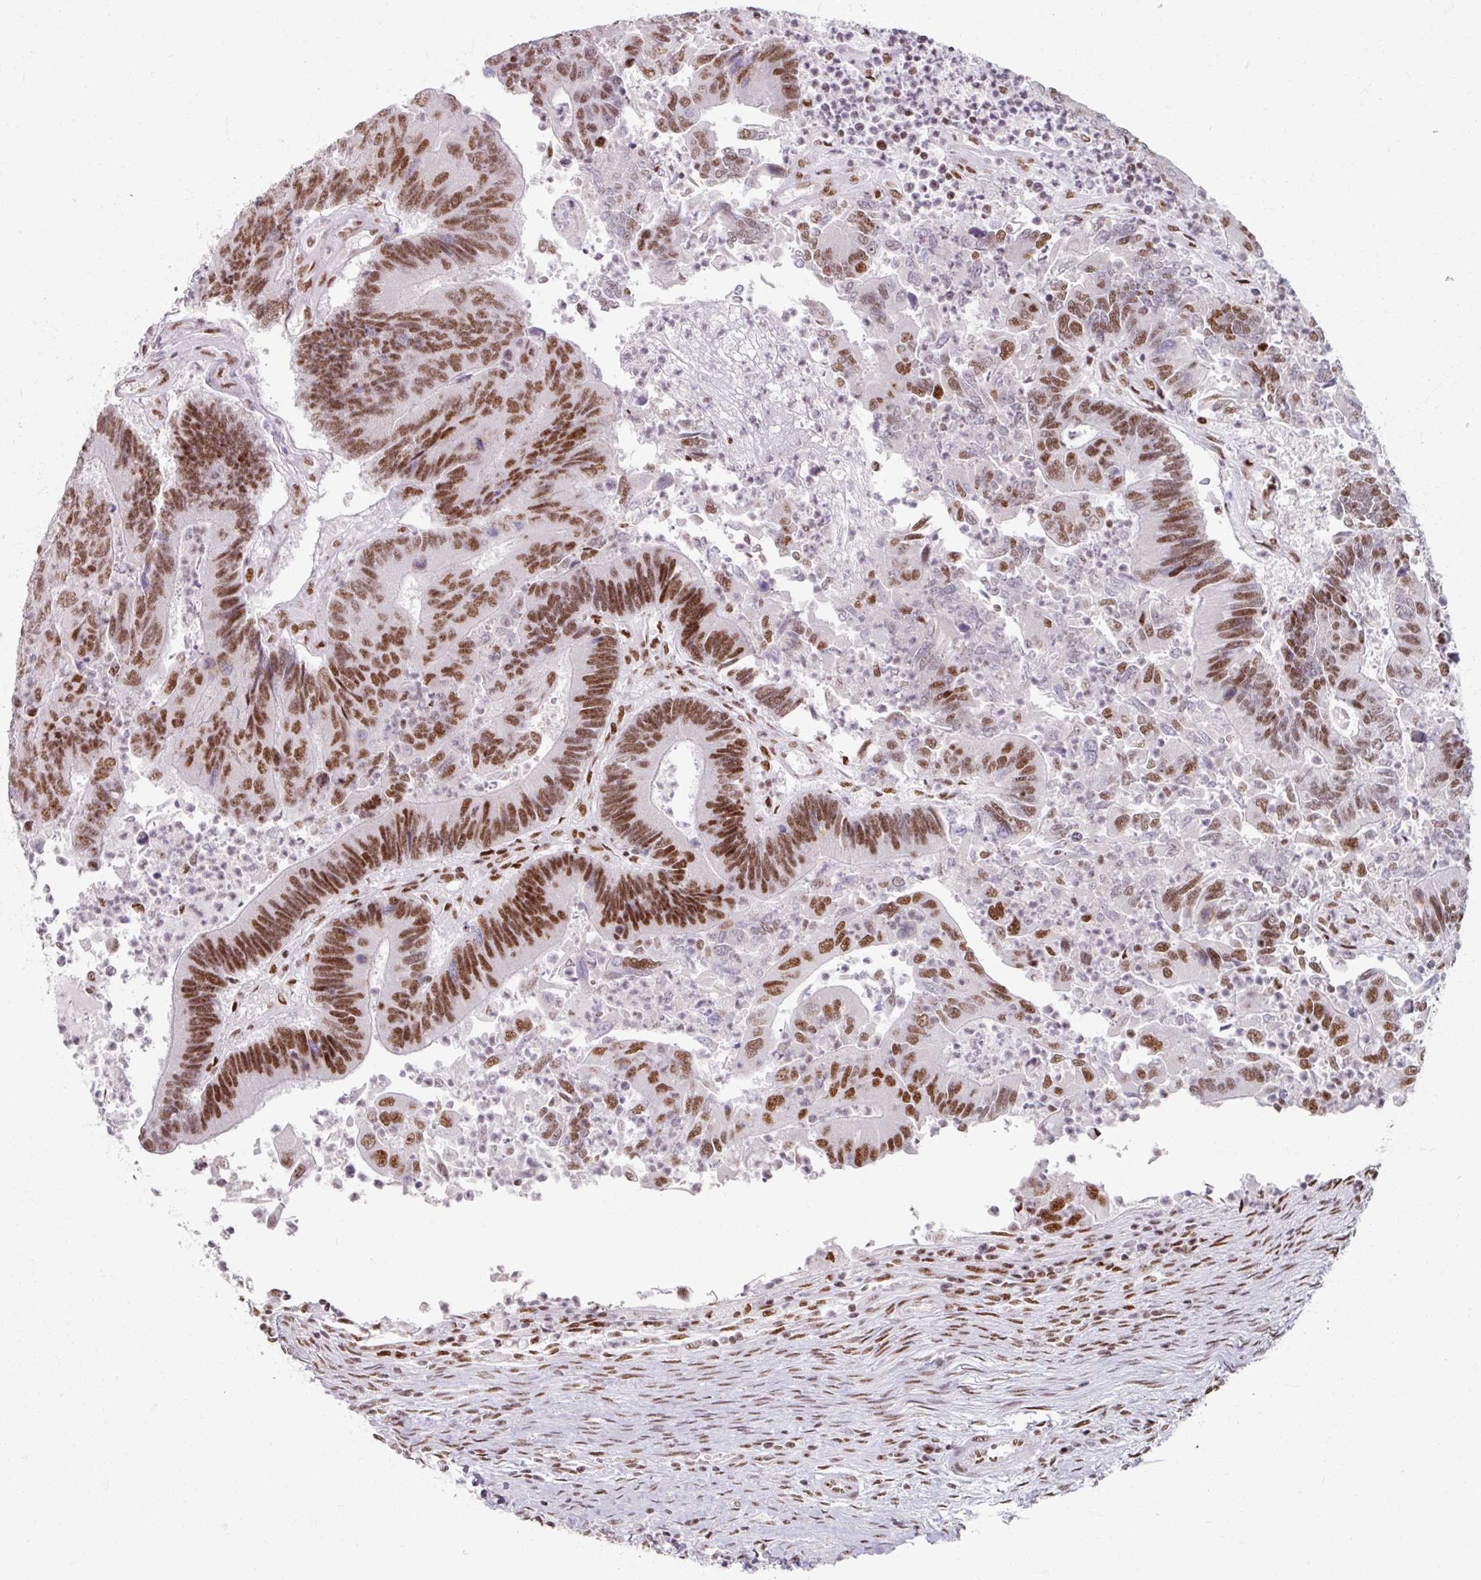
{"staining": {"intensity": "moderate", "quantity": ">75%", "location": "nuclear"}, "tissue": "colorectal cancer", "cell_type": "Tumor cells", "image_type": "cancer", "snomed": [{"axis": "morphology", "description": "Adenocarcinoma, NOS"}, {"axis": "topography", "description": "Colon"}], "caption": "Adenocarcinoma (colorectal) stained with a brown dye exhibits moderate nuclear positive positivity in approximately >75% of tumor cells.", "gene": "ADAR", "patient": {"sex": "female", "age": 67}}